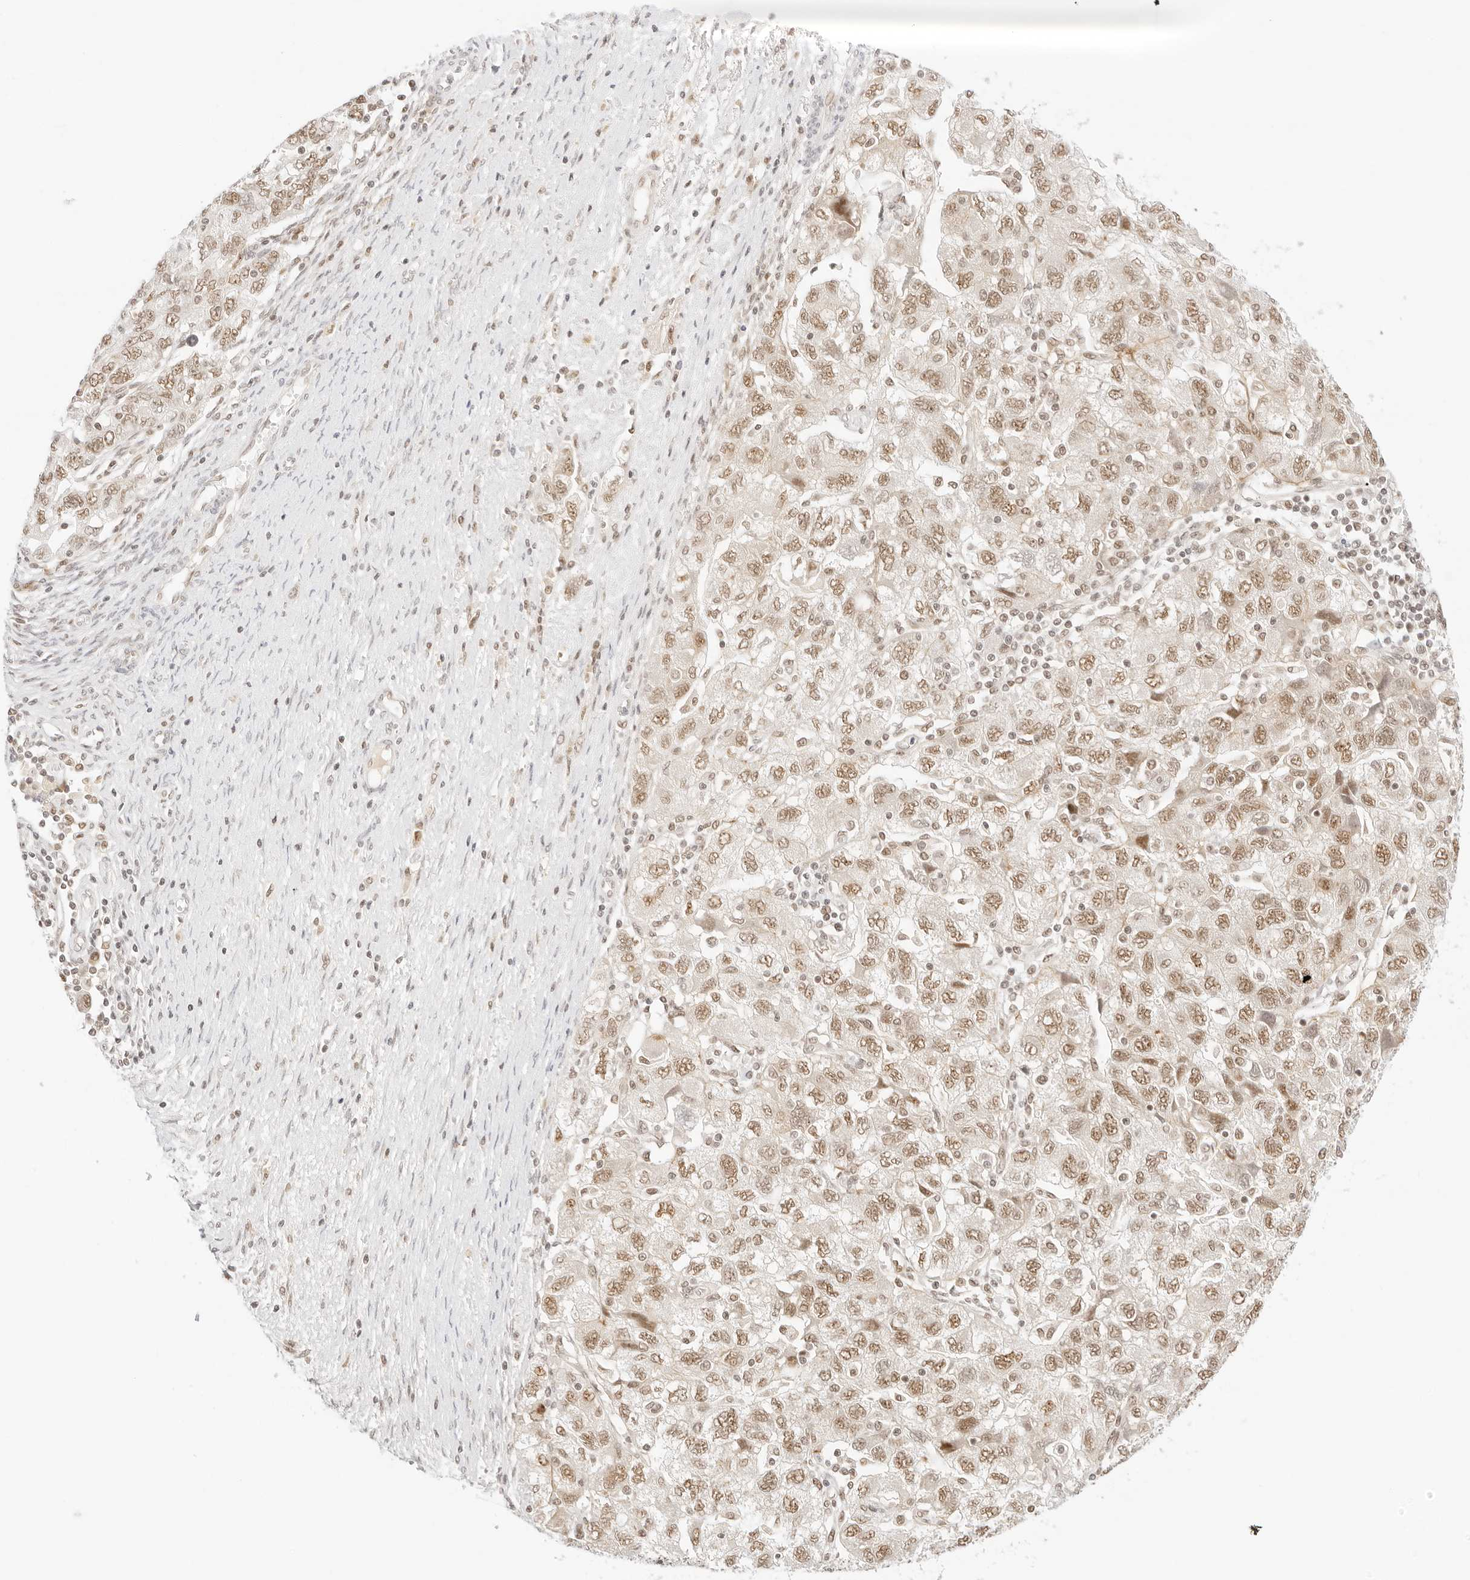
{"staining": {"intensity": "moderate", "quantity": ">75%", "location": "nuclear"}, "tissue": "ovarian cancer", "cell_type": "Tumor cells", "image_type": "cancer", "snomed": [{"axis": "morphology", "description": "Carcinoma, NOS"}, {"axis": "morphology", "description": "Cystadenocarcinoma, serous, NOS"}, {"axis": "topography", "description": "Ovary"}], "caption": "Tumor cells show medium levels of moderate nuclear positivity in approximately >75% of cells in human ovarian cancer (serous cystadenocarcinoma).", "gene": "ITGA6", "patient": {"sex": "female", "age": 69}}